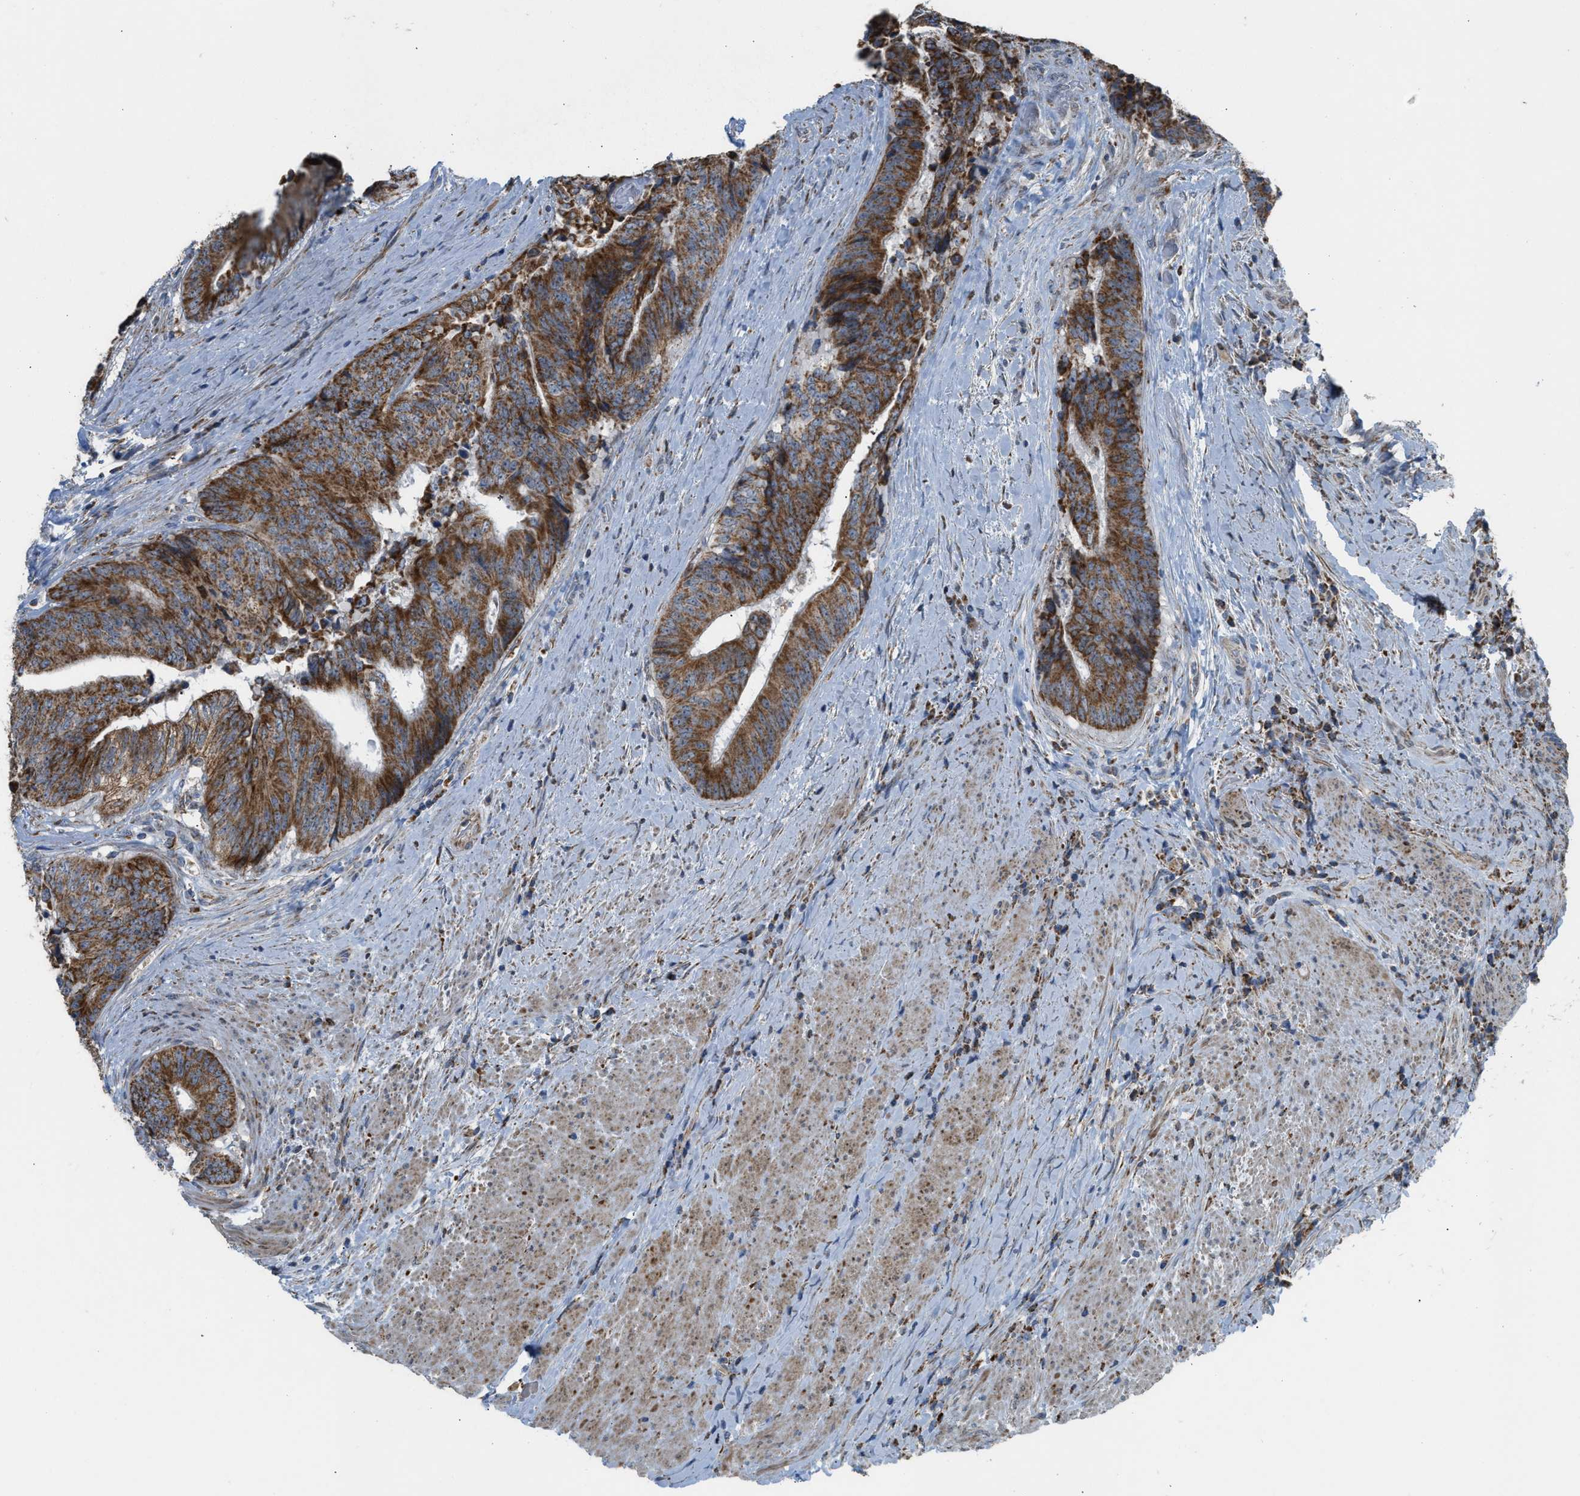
{"staining": {"intensity": "strong", "quantity": ">75%", "location": "cytoplasmic/membranous"}, "tissue": "colorectal cancer", "cell_type": "Tumor cells", "image_type": "cancer", "snomed": [{"axis": "morphology", "description": "Adenocarcinoma, NOS"}, {"axis": "topography", "description": "Rectum"}], "caption": "Colorectal cancer (adenocarcinoma) was stained to show a protein in brown. There is high levels of strong cytoplasmic/membranous expression in approximately >75% of tumor cells.", "gene": "SMIM20", "patient": {"sex": "male", "age": 72}}